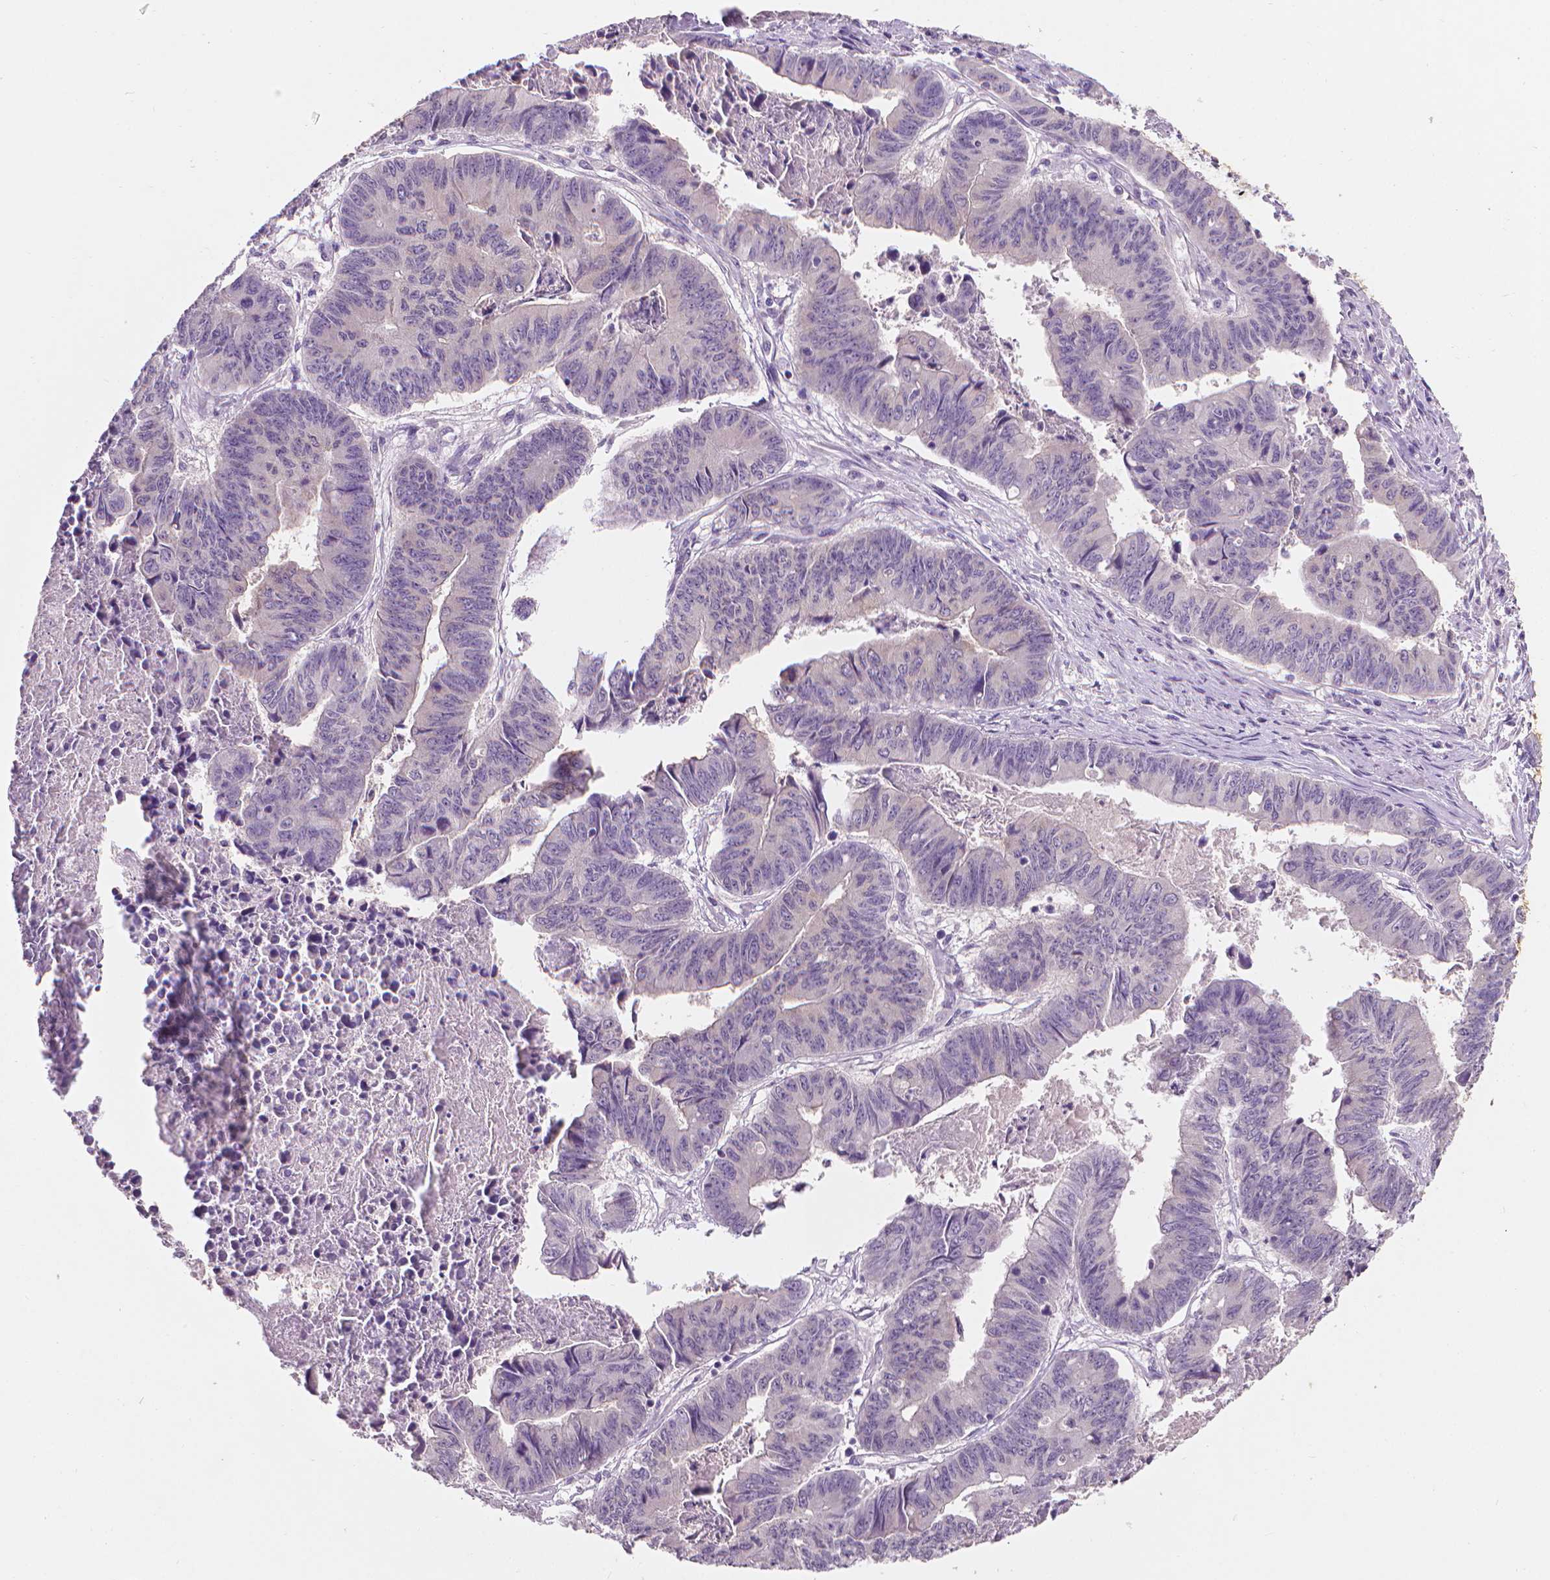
{"staining": {"intensity": "negative", "quantity": "none", "location": "none"}, "tissue": "stomach cancer", "cell_type": "Tumor cells", "image_type": "cancer", "snomed": [{"axis": "morphology", "description": "Adenocarcinoma, NOS"}, {"axis": "topography", "description": "Stomach, lower"}], "caption": "Tumor cells are negative for brown protein staining in stomach adenocarcinoma.", "gene": "FASN", "patient": {"sex": "male", "age": 77}}